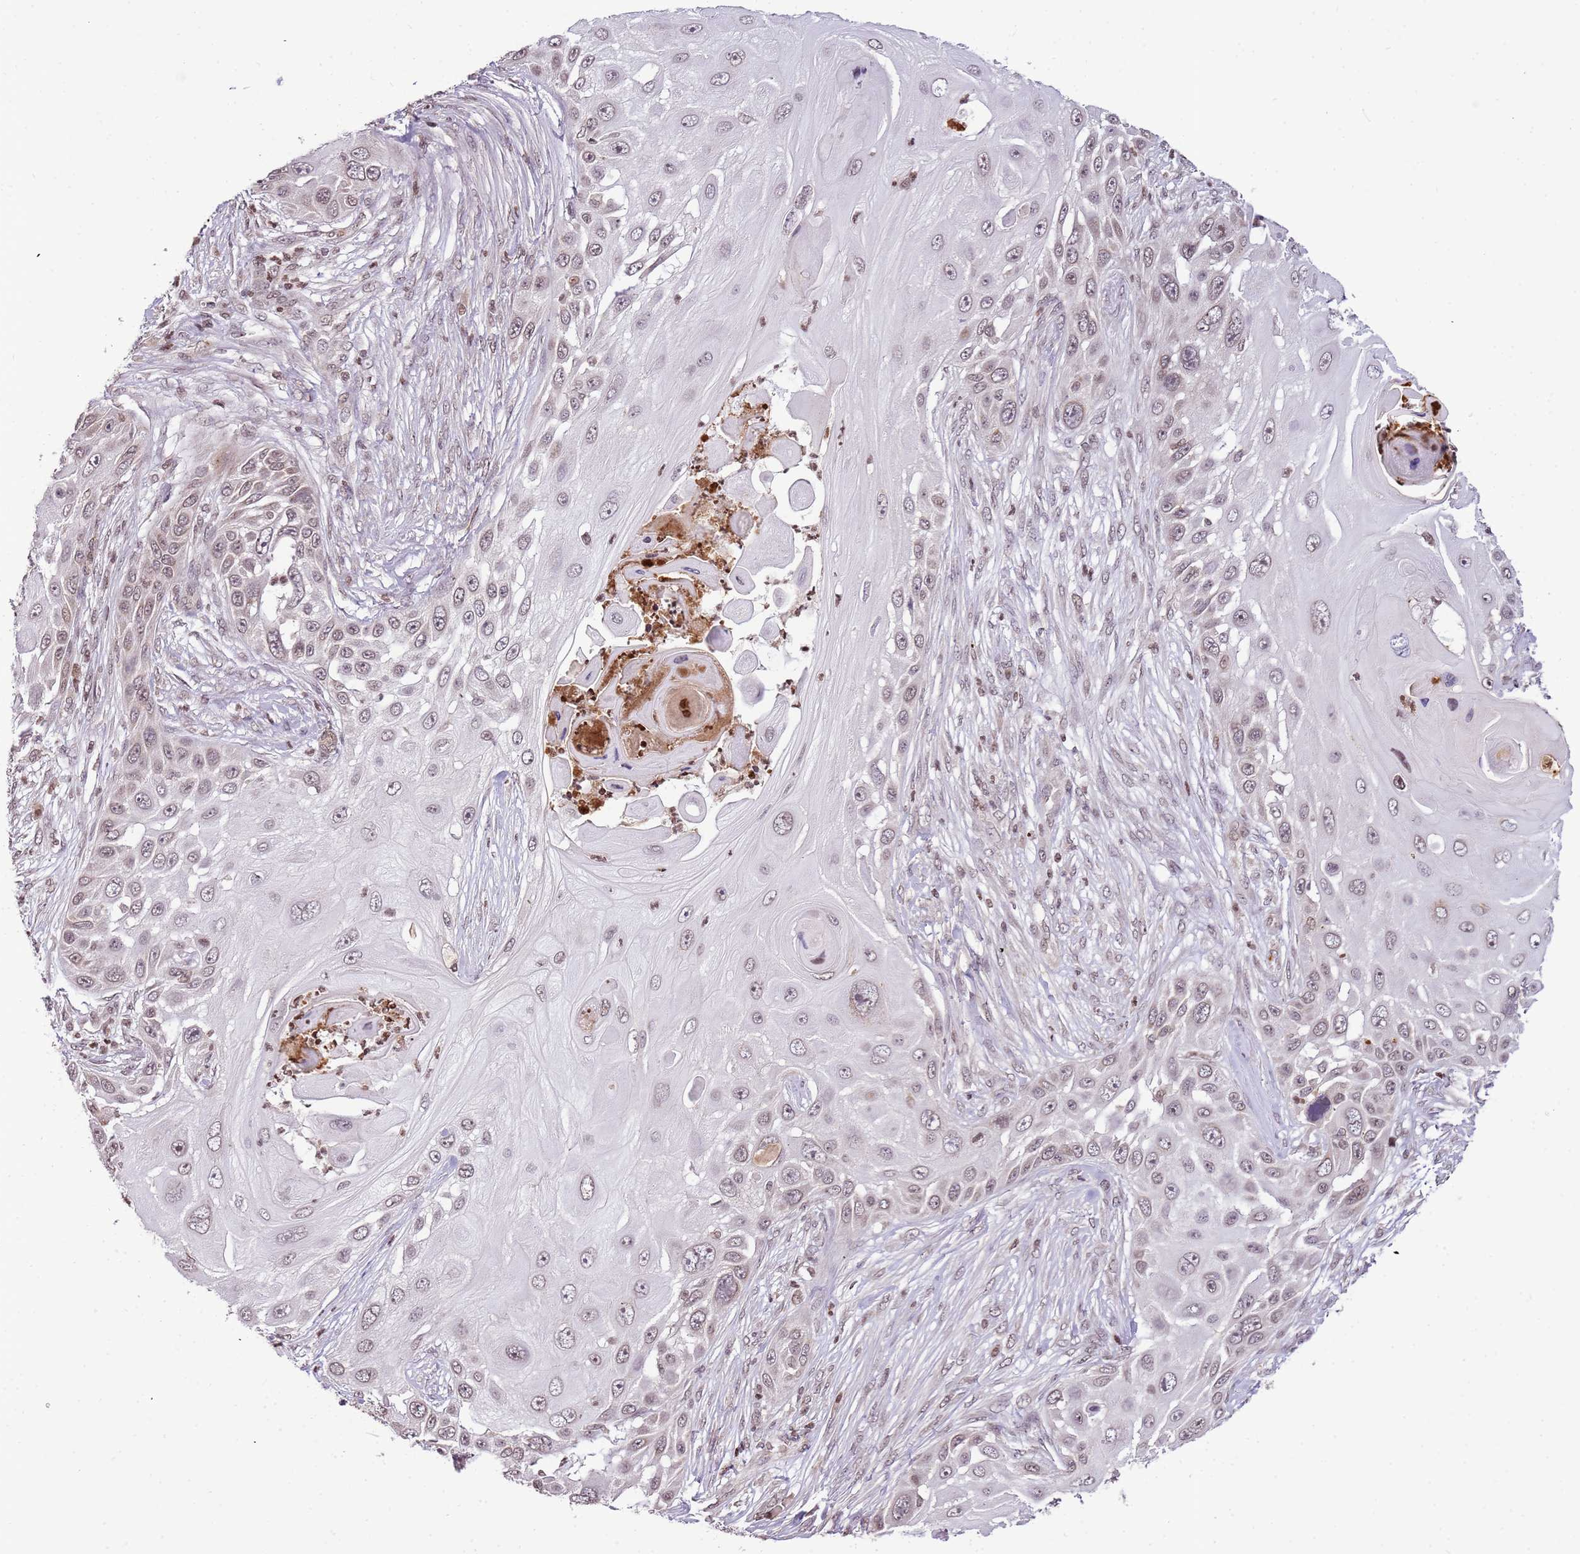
{"staining": {"intensity": "weak", "quantity": "<25%", "location": "nuclear"}, "tissue": "skin cancer", "cell_type": "Tumor cells", "image_type": "cancer", "snomed": [{"axis": "morphology", "description": "Squamous cell carcinoma, NOS"}, {"axis": "topography", "description": "Skin"}], "caption": "IHC photomicrograph of human skin cancer (squamous cell carcinoma) stained for a protein (brown), which demonstrates no staining in tumor cells.", "gene": "SAMSN1", "patient": {"sex": "female", "age": 44}}